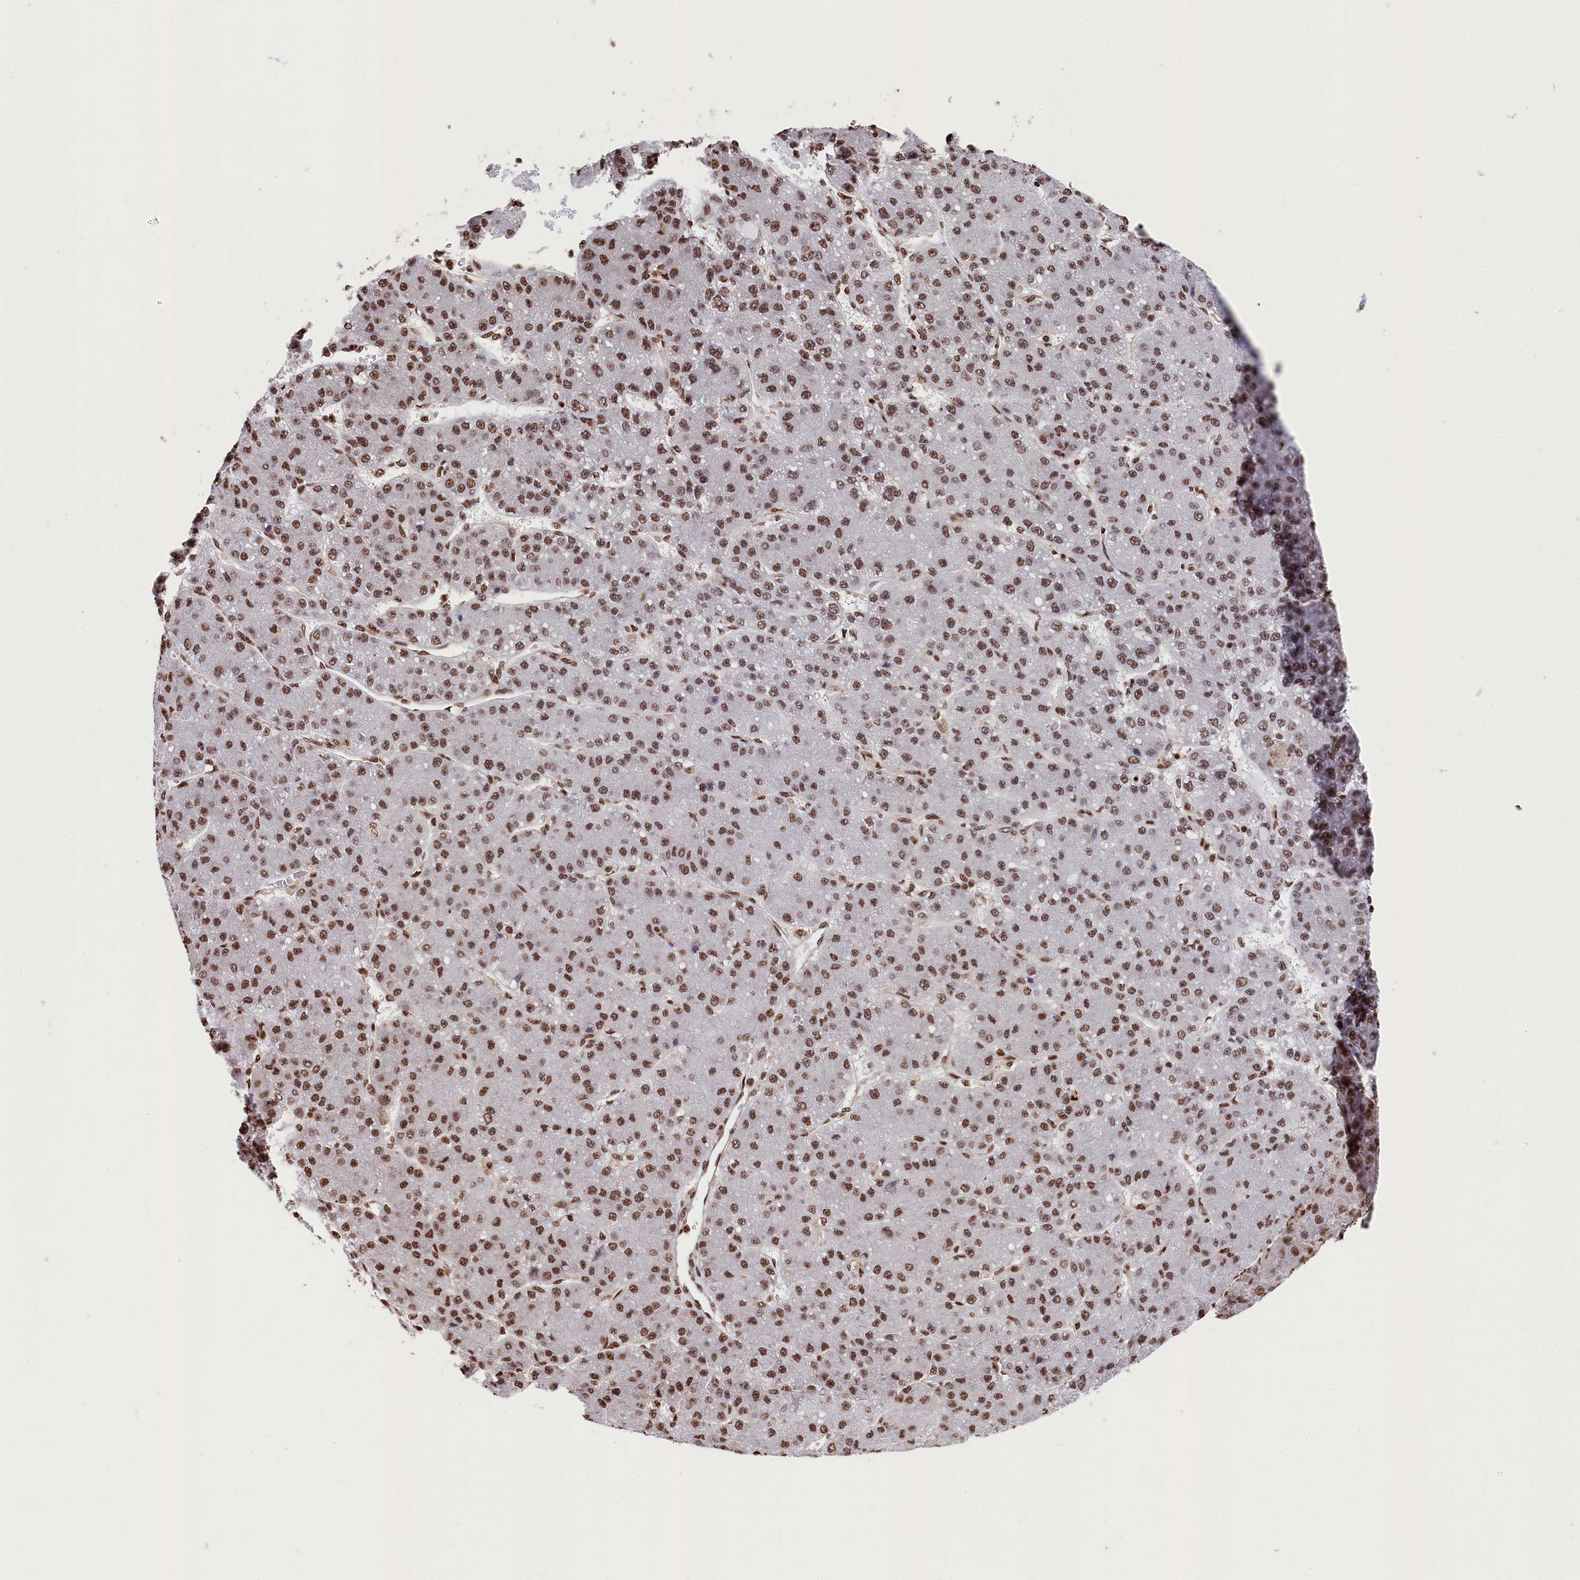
{"staining": {"intensity": "strong", "quantity": ">75%", "location": "nuclear"}, "tissue": "liver cancer", "cell_type": "Tumor cells", "image_type": "cancer", "snomed": [{"axis": "morphology", "description": "Carcinoma, Hepatocellular, NOS"}, {"axis": "topography", "description": "Liver"}], "caption": "A brown stain labels strong nuclear expression of a protein in hepatocellular carcinoma (liver) tumor cells.", "gene": "SNRPD2", "patient": {"sex": "male", "age": 67}}